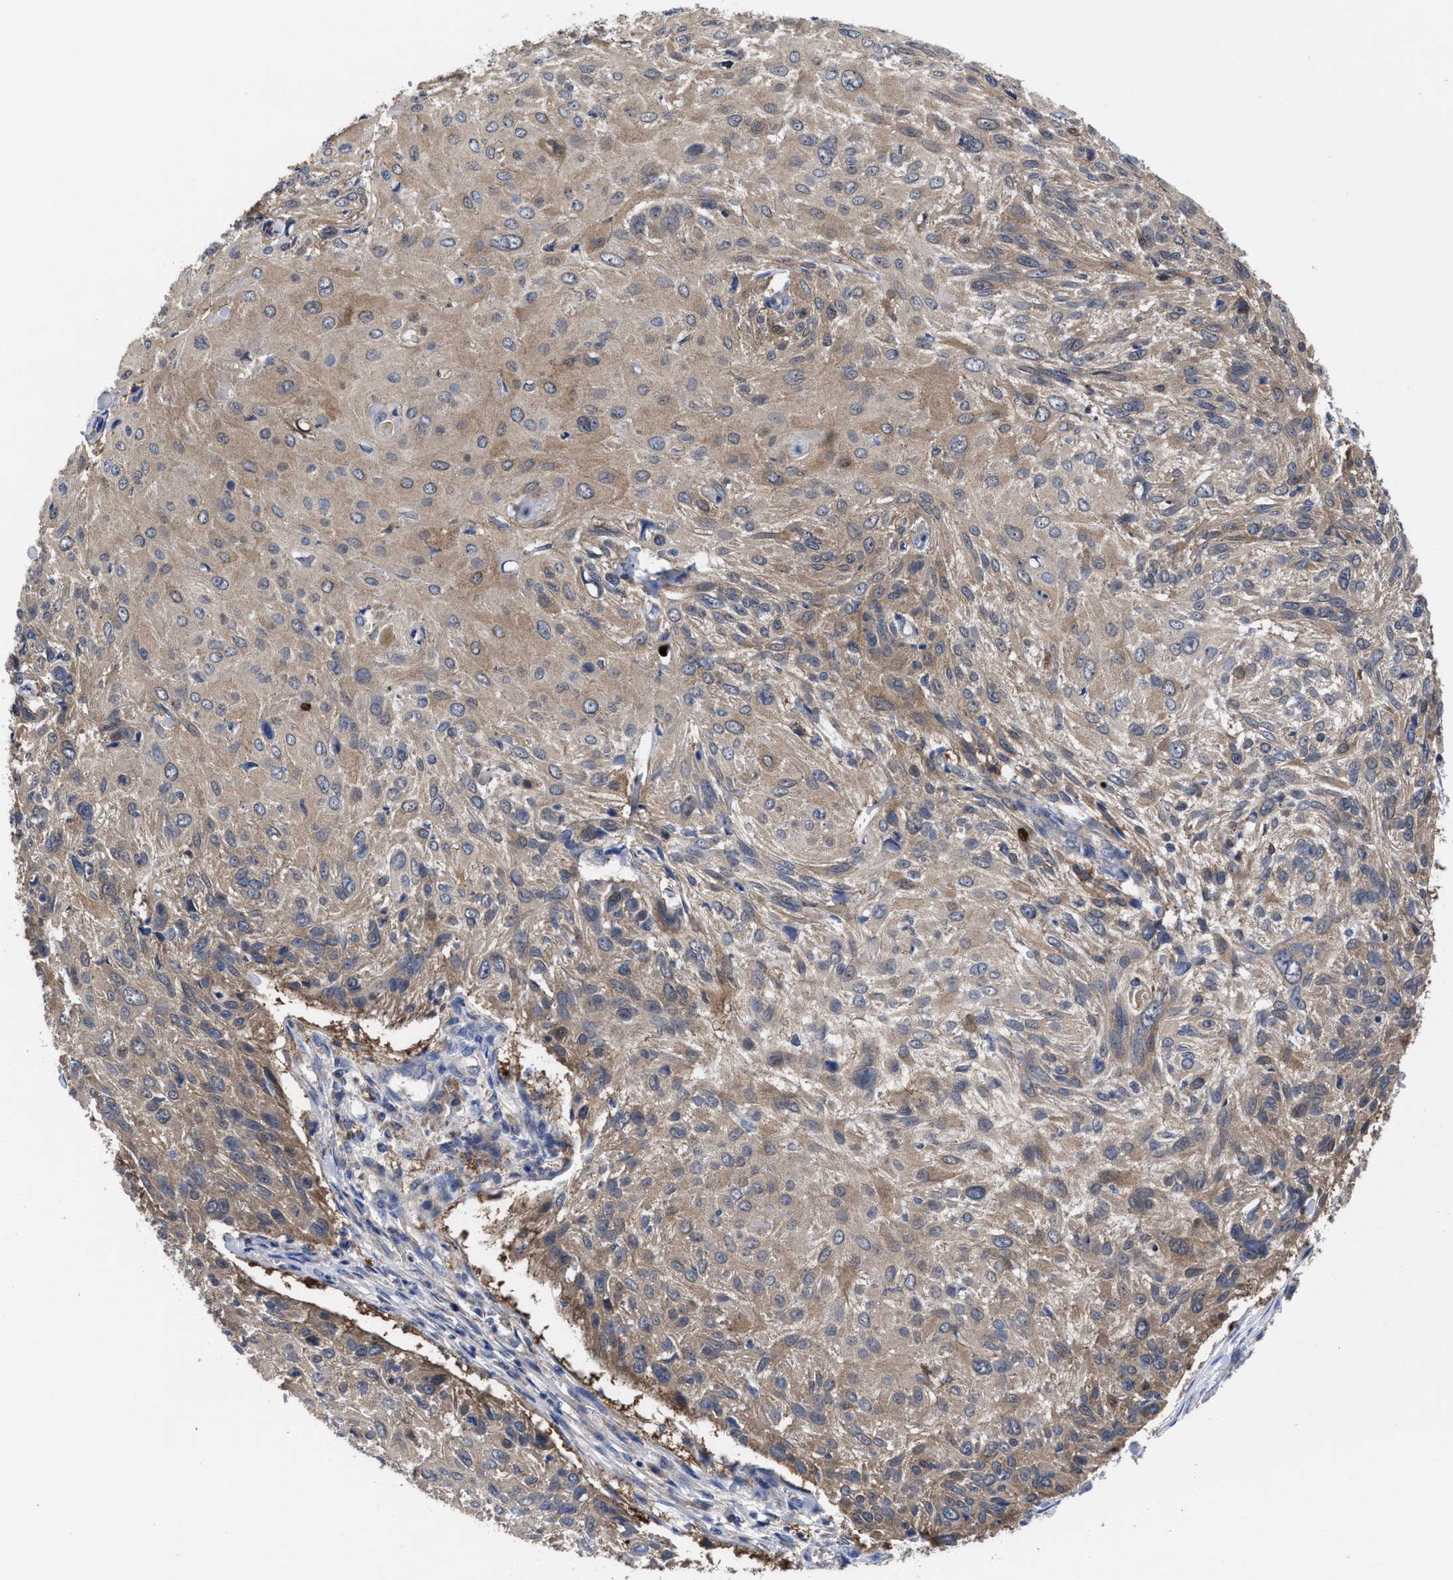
{"staining": {"intensity": "moderate", "quantity": ">75%", "location": "cytoplasmic/membranous"}, "tissue": "cervical cancer", "cell_type": "Tumor cells", "image_type": "cancer", "snomed": [{"axis": "morphology", "description": "Squamous cell carcinoma, NOS"}, {"axis": "topography", "description": "Cervix"}], "caption": "Tumor cells reveal medium levels of moderate cytoplasmic/membranous positivity in about >75% of cells in human squamous cell carcinoma (cervical).", "gene": "TXNDC17", "patient": {"sex": "female", "age": 51}}